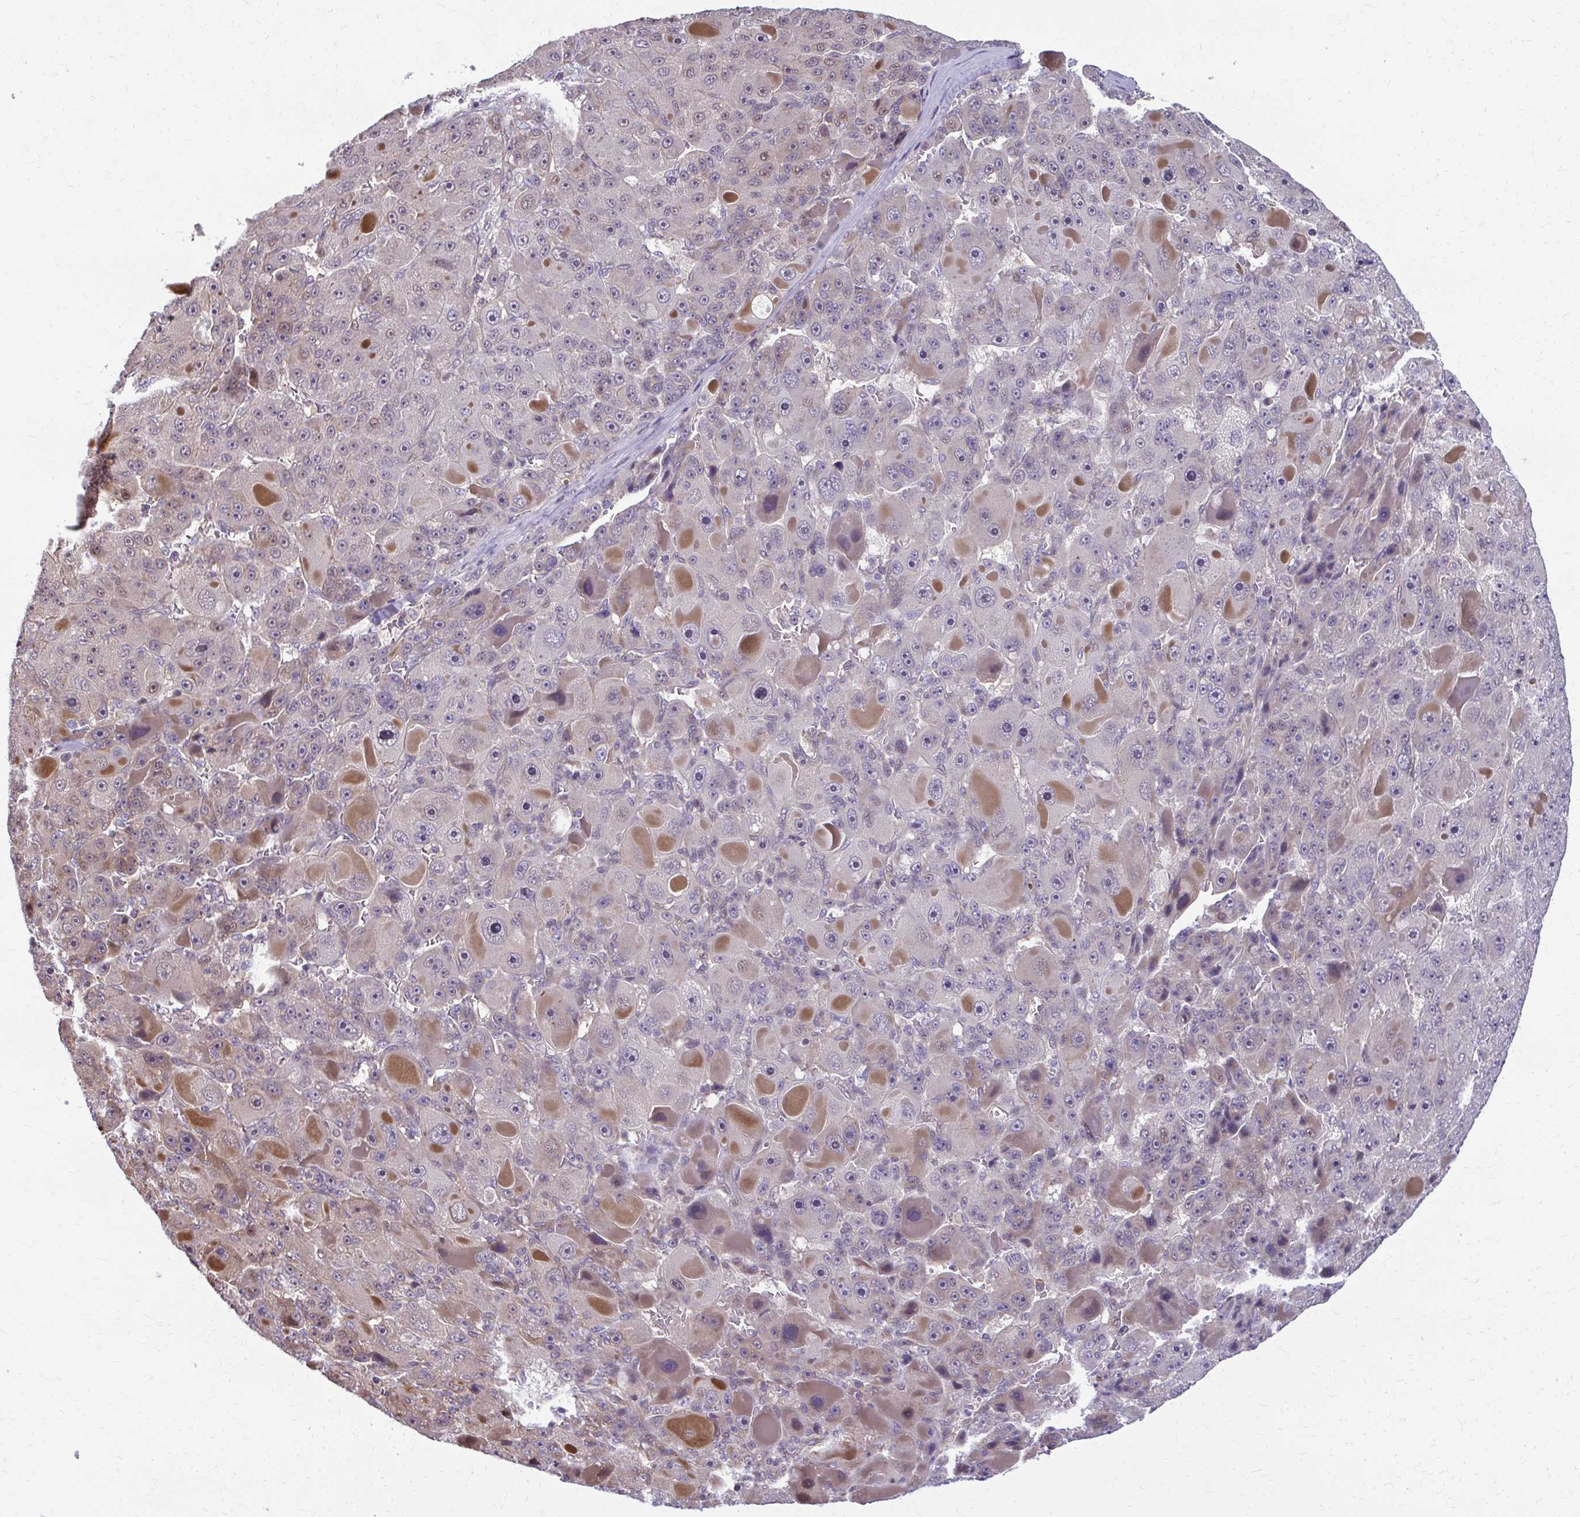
{"staining": {"intensity": "moderate", "quantity": "25%-75%", "location": "cytoplasmic/membranous,nuclear"}, "tissue": "liver cancer", "cell_type": "Tumor cells", "image_type": "cancer", "snomed": [{"axis": "morphology", "description": "Carcinoma, Hepatocellular, NOS"}, {"axis": "topography", "description": "Liver"}], "caption": "This image reveals hepatocellular carcinoma (liver) stained with immunohistochemistry to label a protein in brown. The cytoplasmic/membranous and nuclear of tumor cells show moderate positivity for the protein. Nuclei are counter-stained blue.", "gene": "MAF1", "patient": {"sex": "male", "age": 76}}